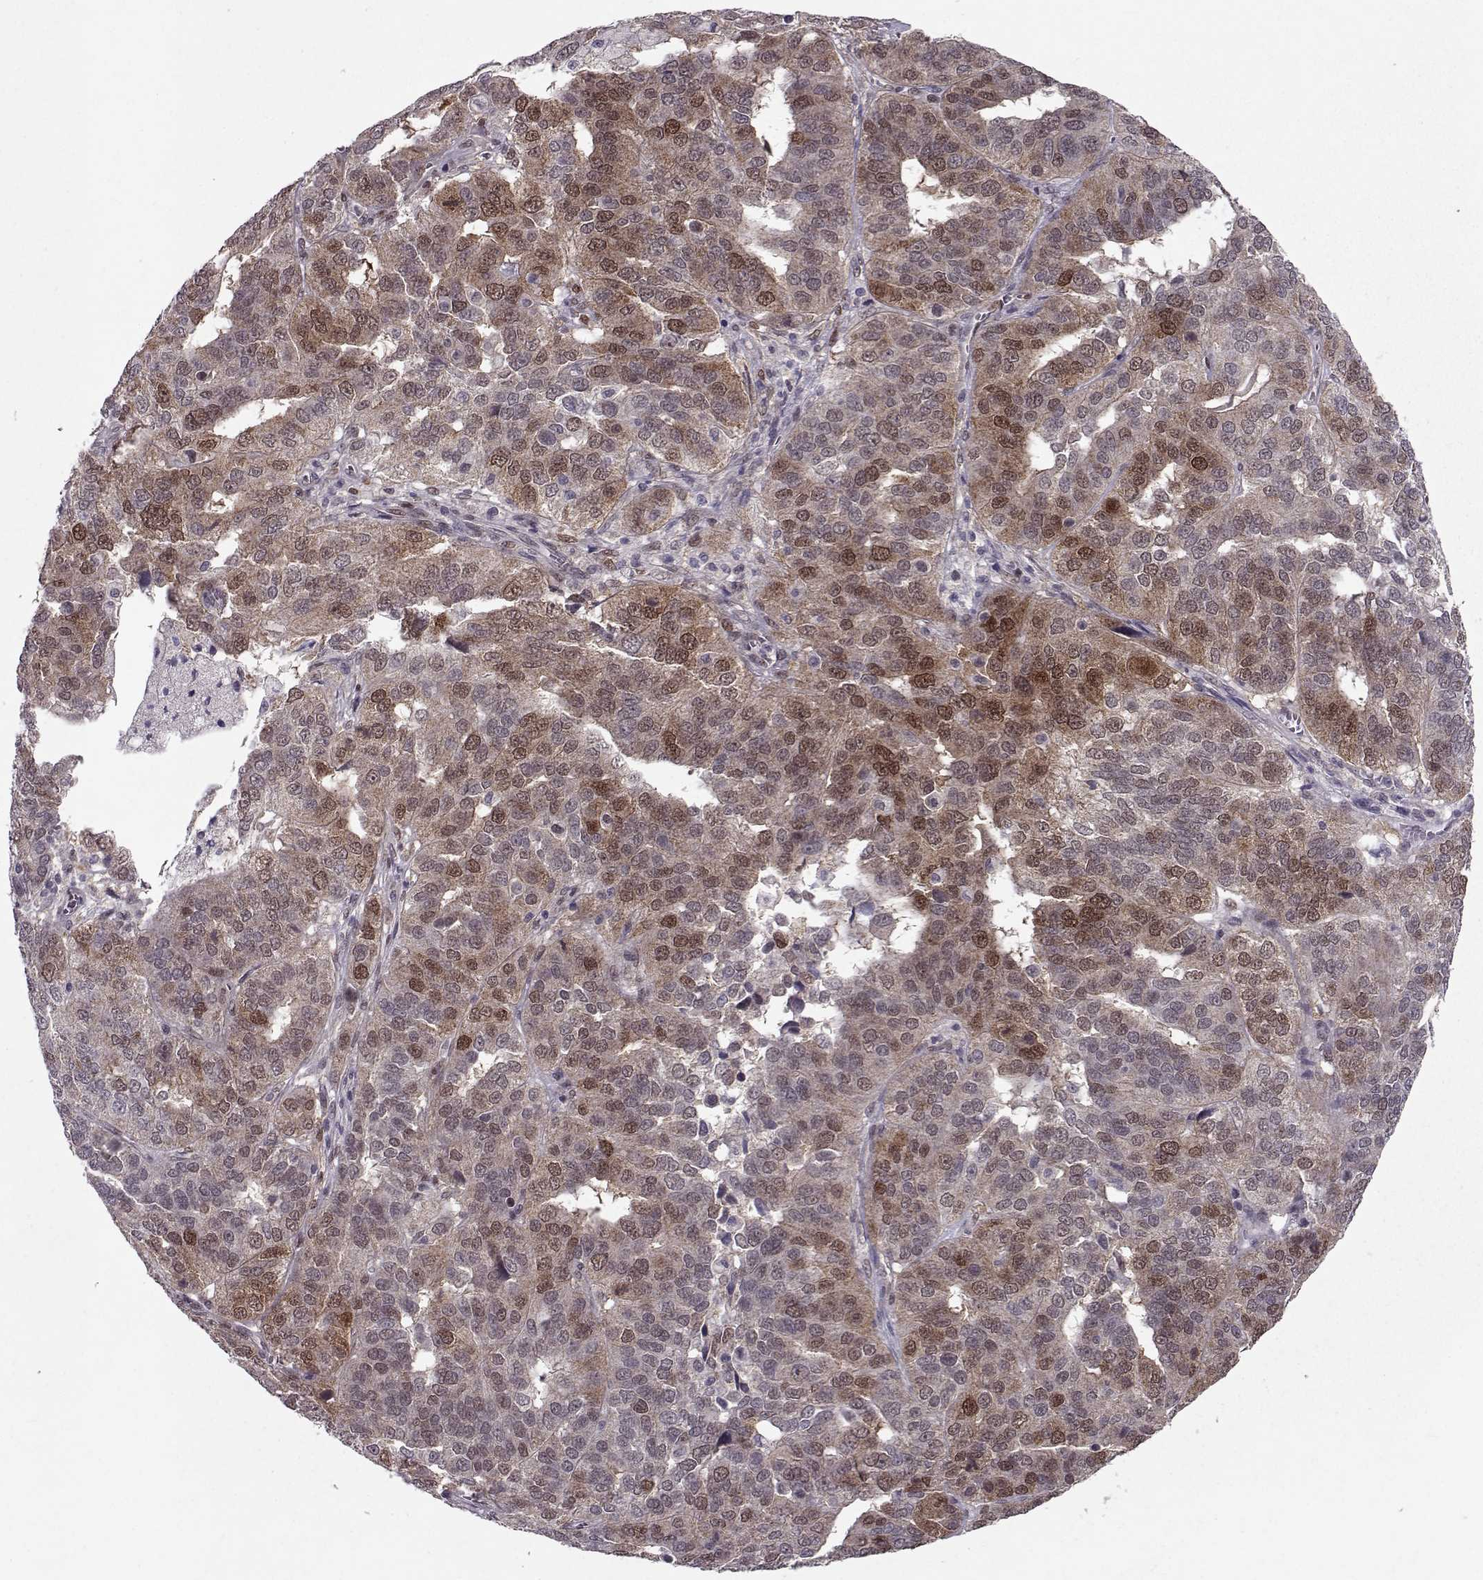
{"staining": {"intensity": "strong", "quantity": "25%-75%", "location": "cytoplasmic/membranous,nuclear"}, "tissue": "ovarian cancer", "cell_type": "Tumor cells", "image_type": "cancer", "snomed": [{"axis": "morphology", "description": "Carcinoma, endometroid"}, {"axis": "topography", "description": "Soft tissue"}, {"axis": "topography", "description": "Ovary"}], "caption": "Tumor cells exhibit high levels of strong cytoplasmic/membranous and nuclear positivity in about 25%-75% of cells in human ovarian cancer. (DAB (3,3'-diaminobenzidine) IHC, brown staining for protein, blue staining for nuclei).", "gene": "CDK4", "patient": {"sex": "female", "age": 52}}